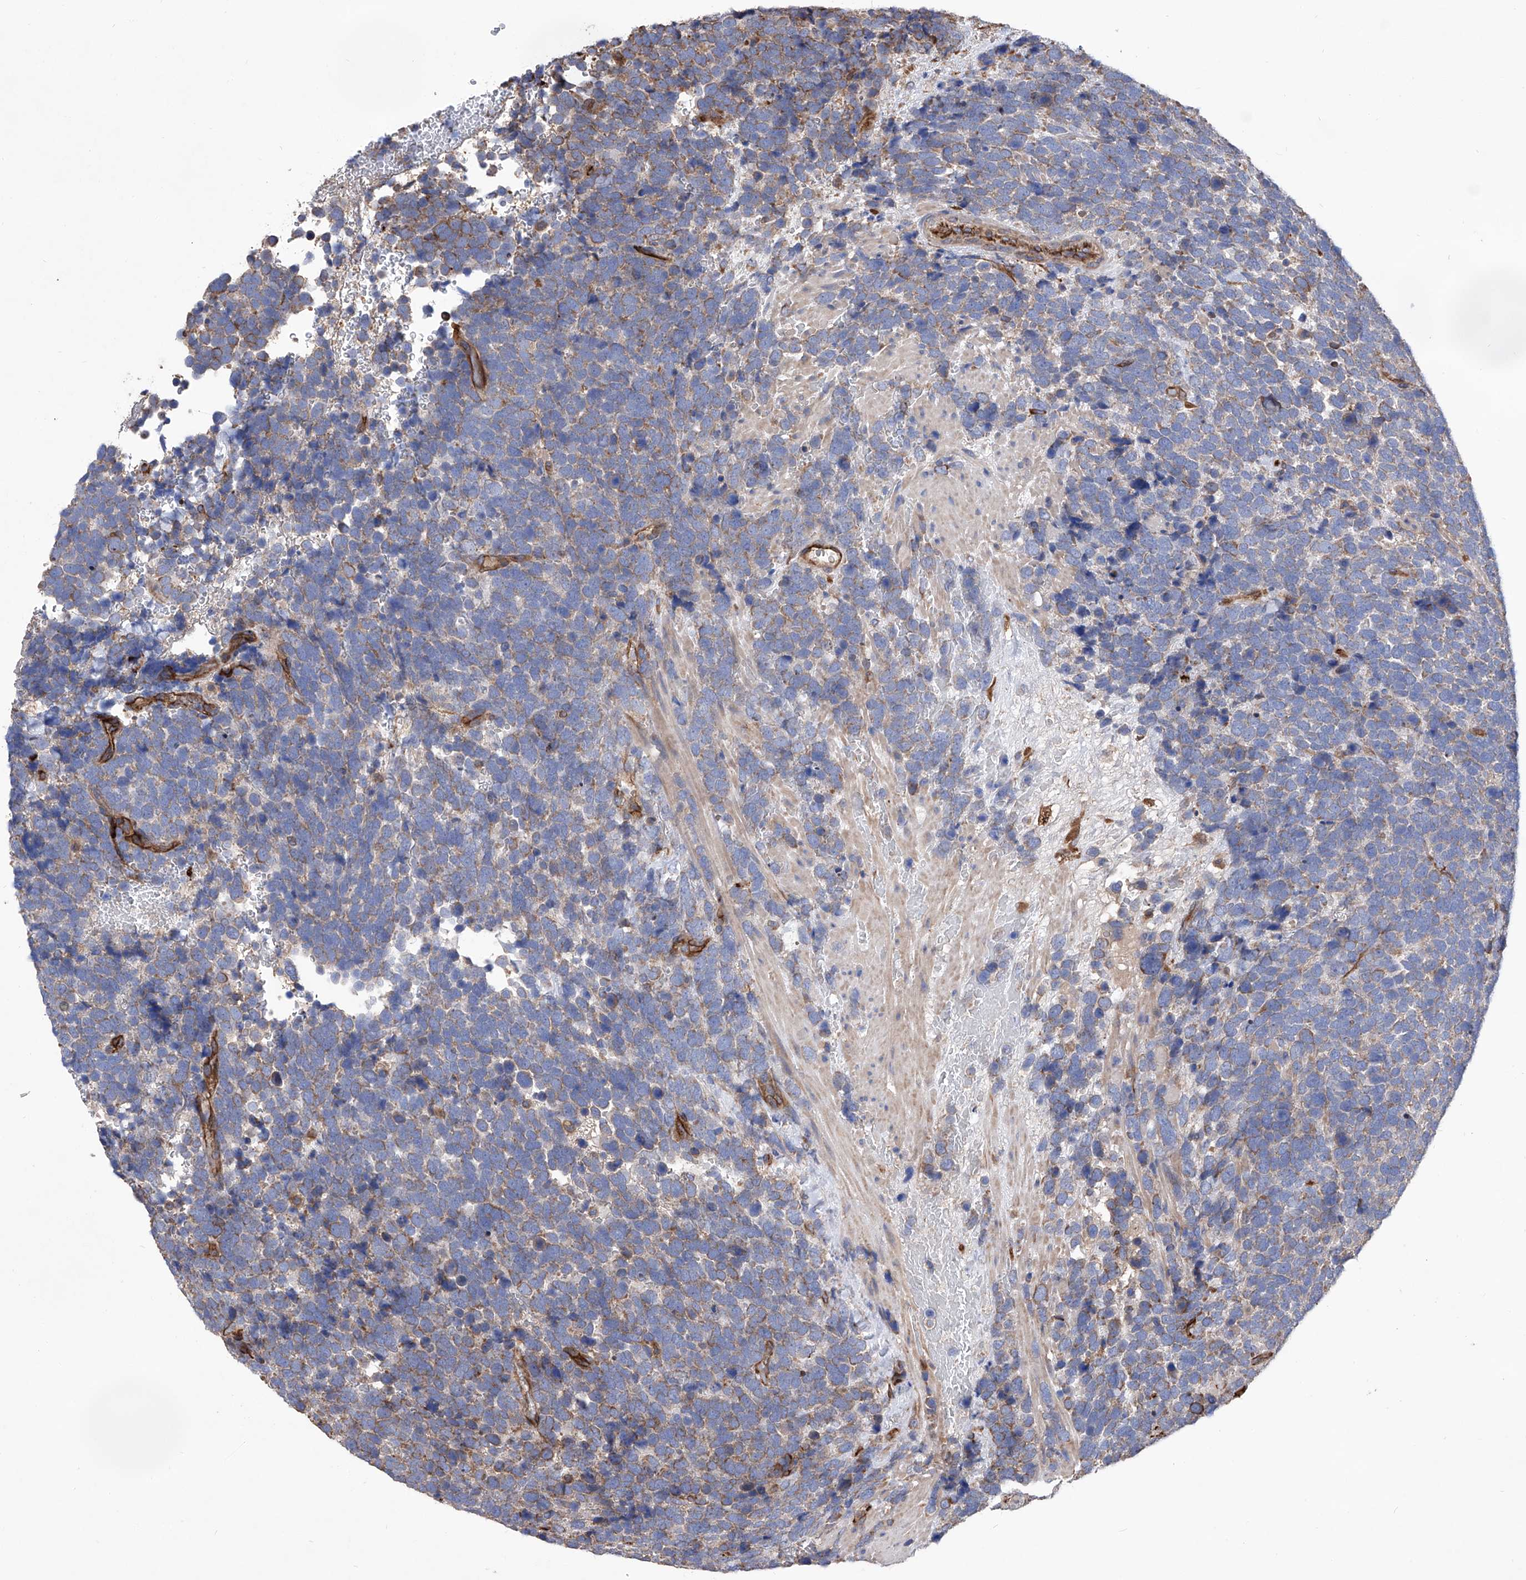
{"staining": {"intensity": "moderate", "quantity": ">75%", "location": "cytoplasmic/membranous"}, "tissue": "urothelial cancer", "cell_type": "Tumor cells", "image_type": "cancer", "snomed": [{"axis": "morphology", "description": "Urothelial carcinoma, High grade"}, {"axis": "topography", "description": "Urinary bladder"}], "caption": "Urothelial cancer stained with DAB immunohistochemistry reveals medium levels of moderate cytoplasmic/membranous expression in approximately >75% of tumor cells. (IHC, brightfield microscopy, high magnification).", "gene": "INPP5B", "patient": {"sex": "female", "age": 82}}